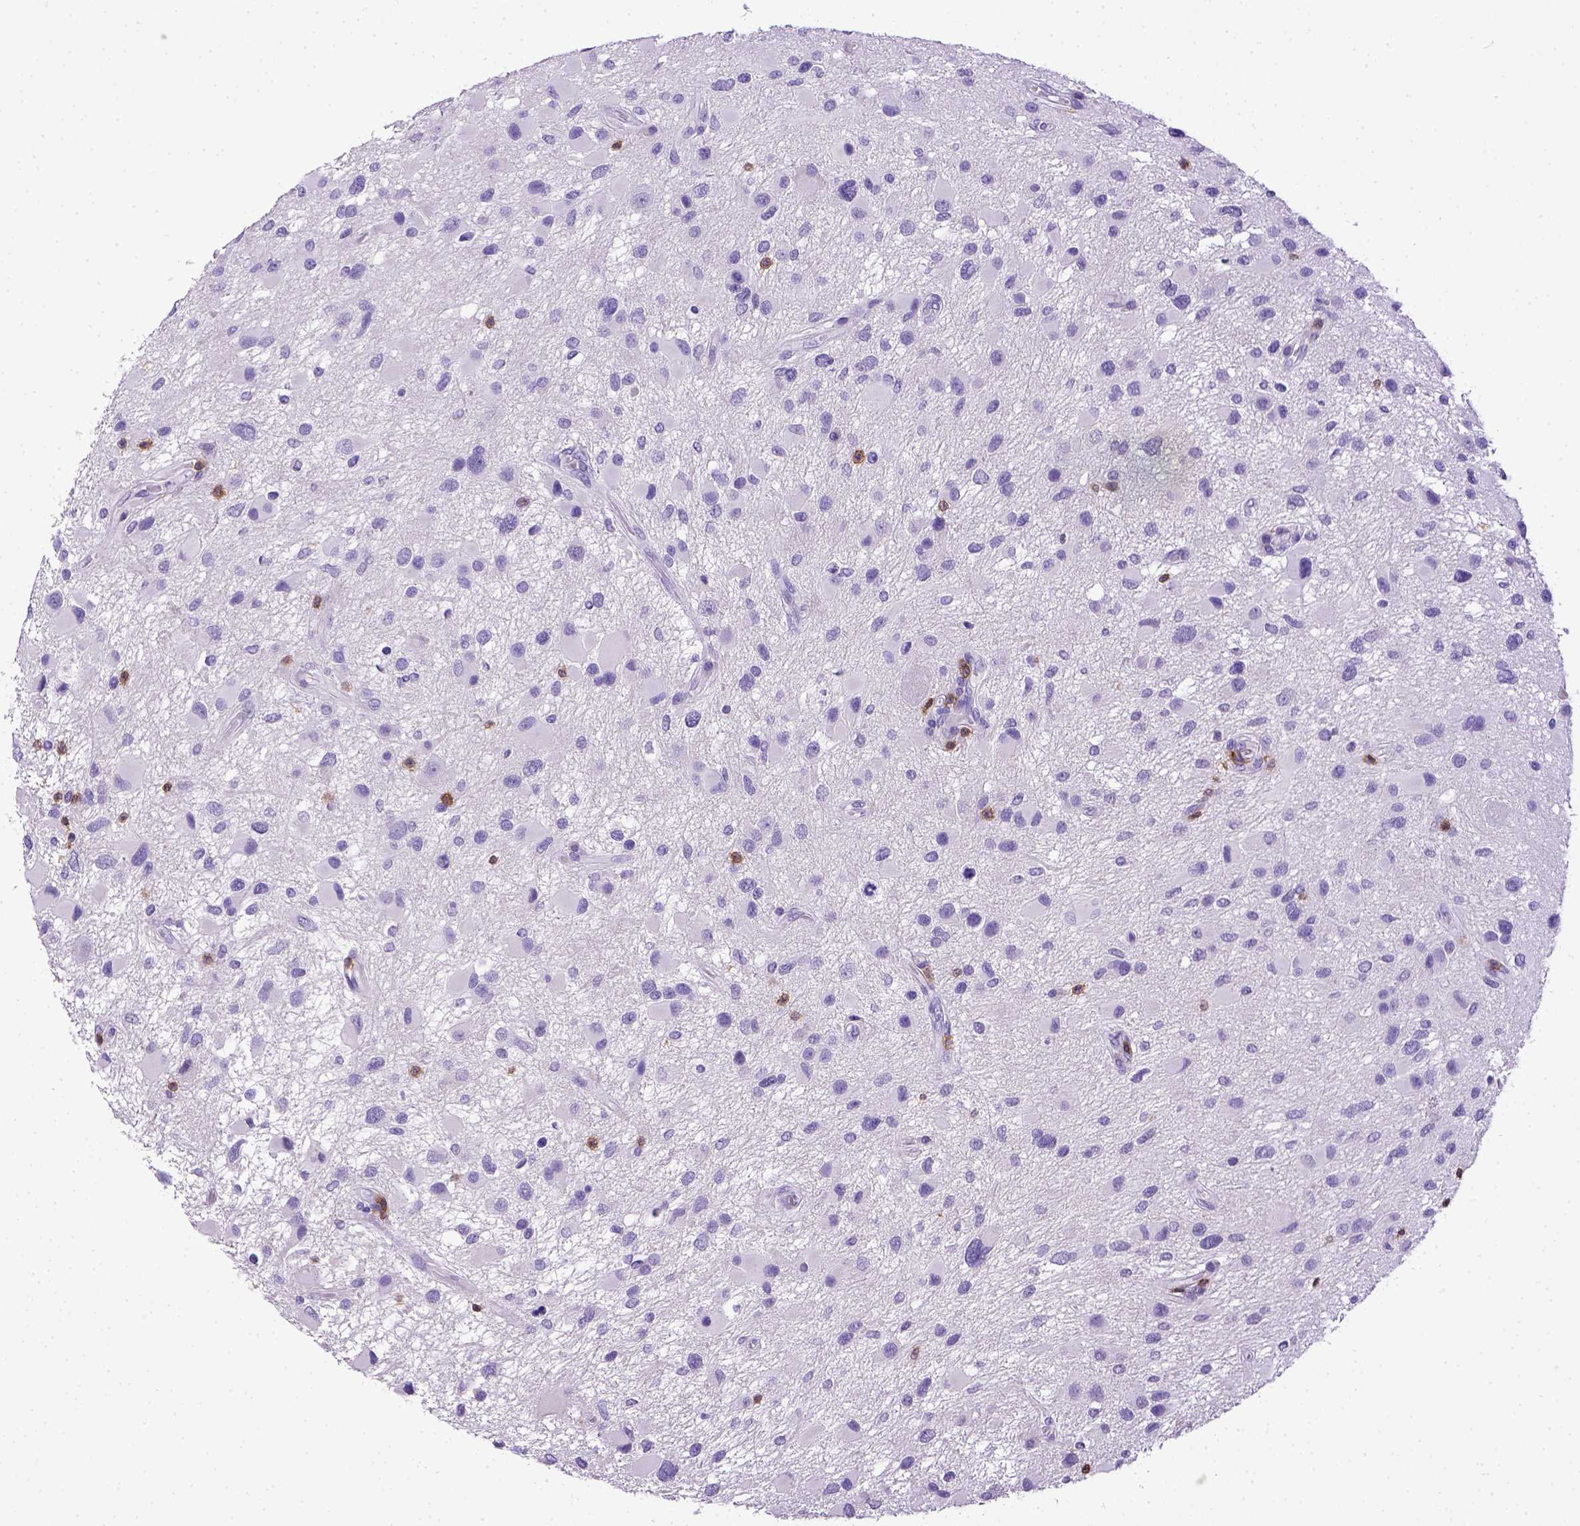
{"staining": {"intensity": "negative", "quantity": "none", "location": "none"}, "tissue": "glioma", "cell_type": "Tumor cells", "image_type": "cancer", "snomed": [{"axis": "morphology", "description": "Glioma, malignant, Low grade"}, {"axis": "topography", "description": "Brain"}], "caption": "A histopathology image of human low-grade glioma (malignant) is negative for staining in tumor cells.", "gene": "CD3E", "patient": {"sex": "female", "age": 32}}